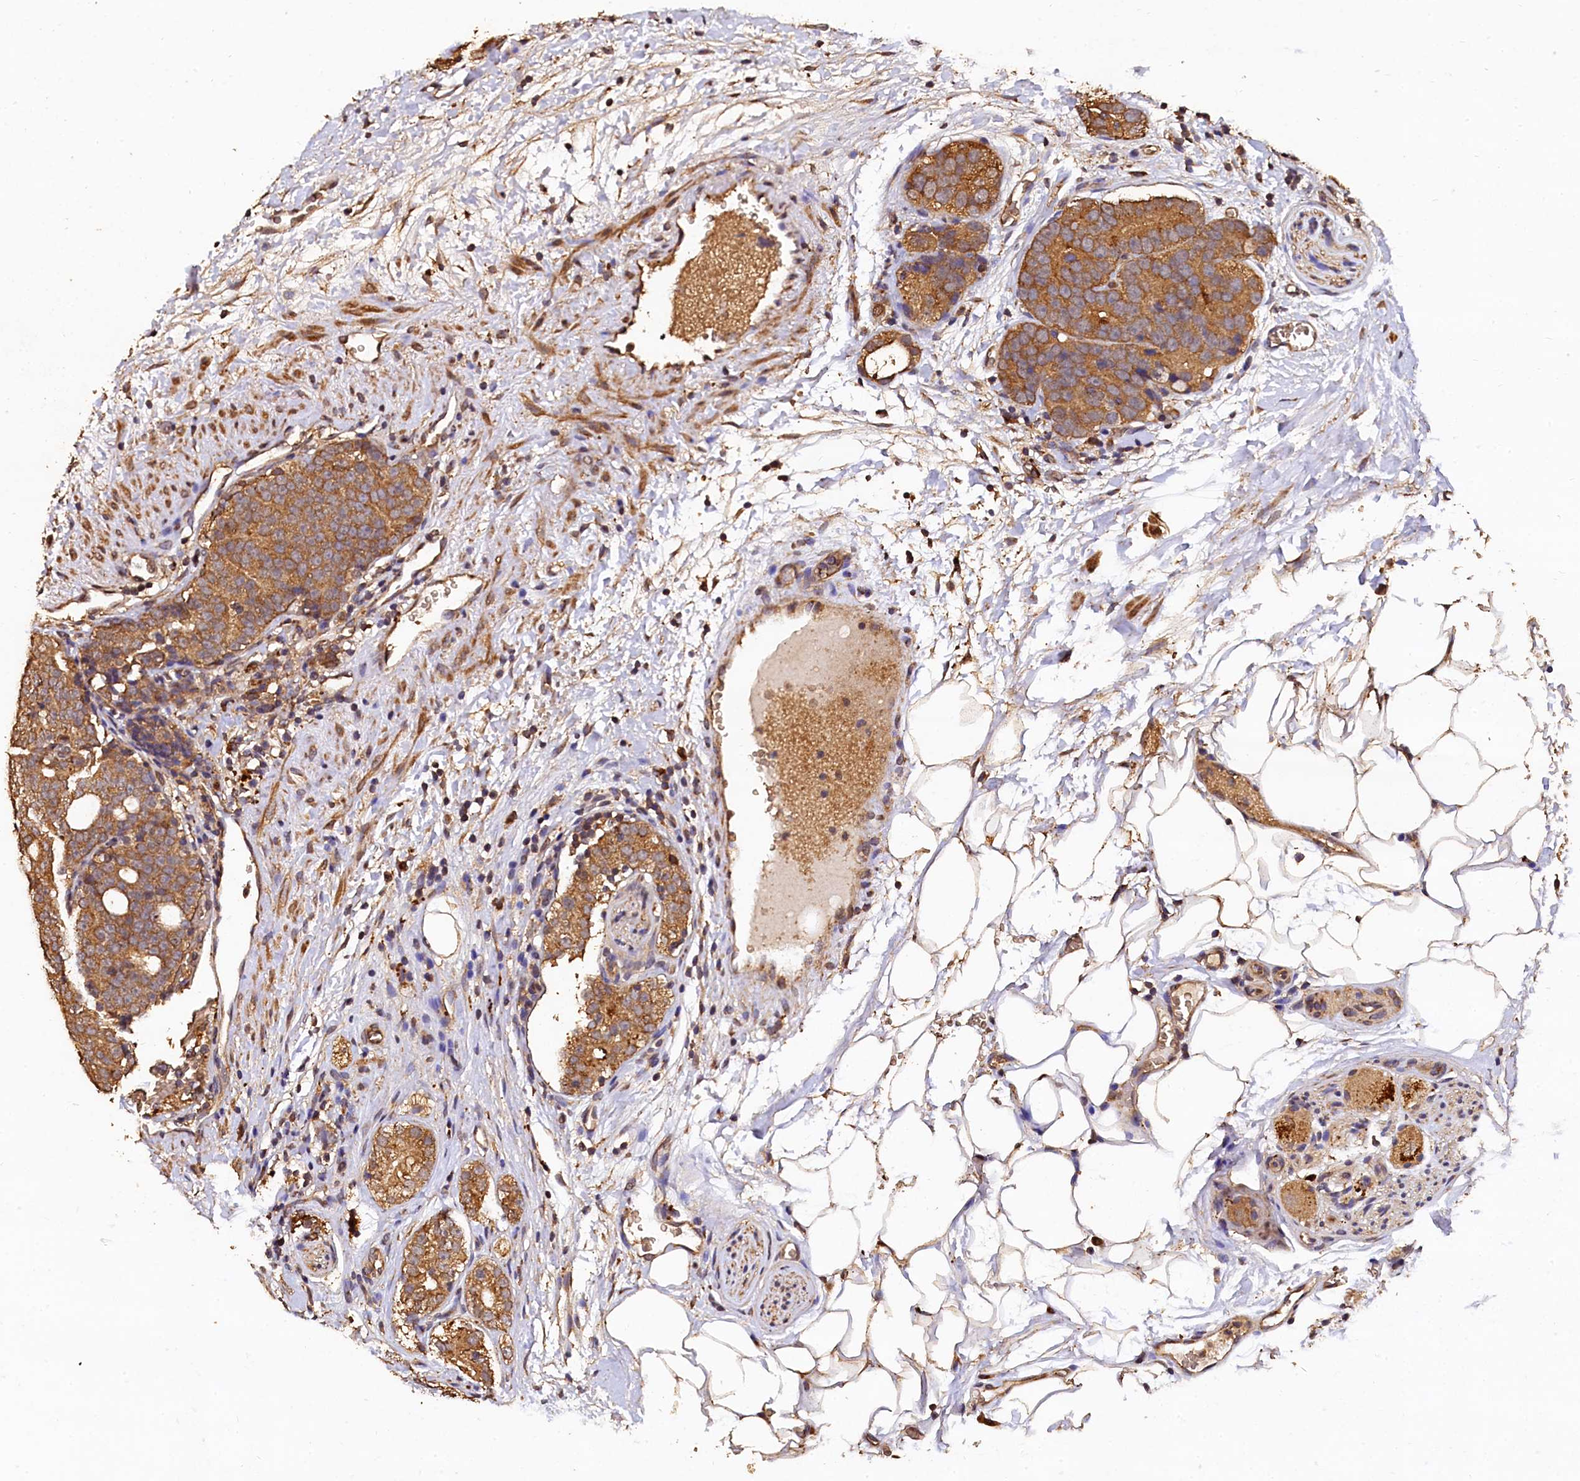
{"staining": {"intensity": "moderate", "quantity": ">75%", "location": "cytoplasmic/membranous"}, "tissue": "prostate cancer", "cell_type": "Tumor cells", "image_type": "cancer", "snomed": [{"axis": "morphology", "description": "Adenocarcinoma, High grade"}, {"axis": "topography", "description": "Prostate"}], "caption": "Human prostate high-grade adenocarcinoma stained with a protein marker reveals moderate staining in tumor cells.", "gene": "LSM4", "patient": {"sex": "male", "age": 56}}